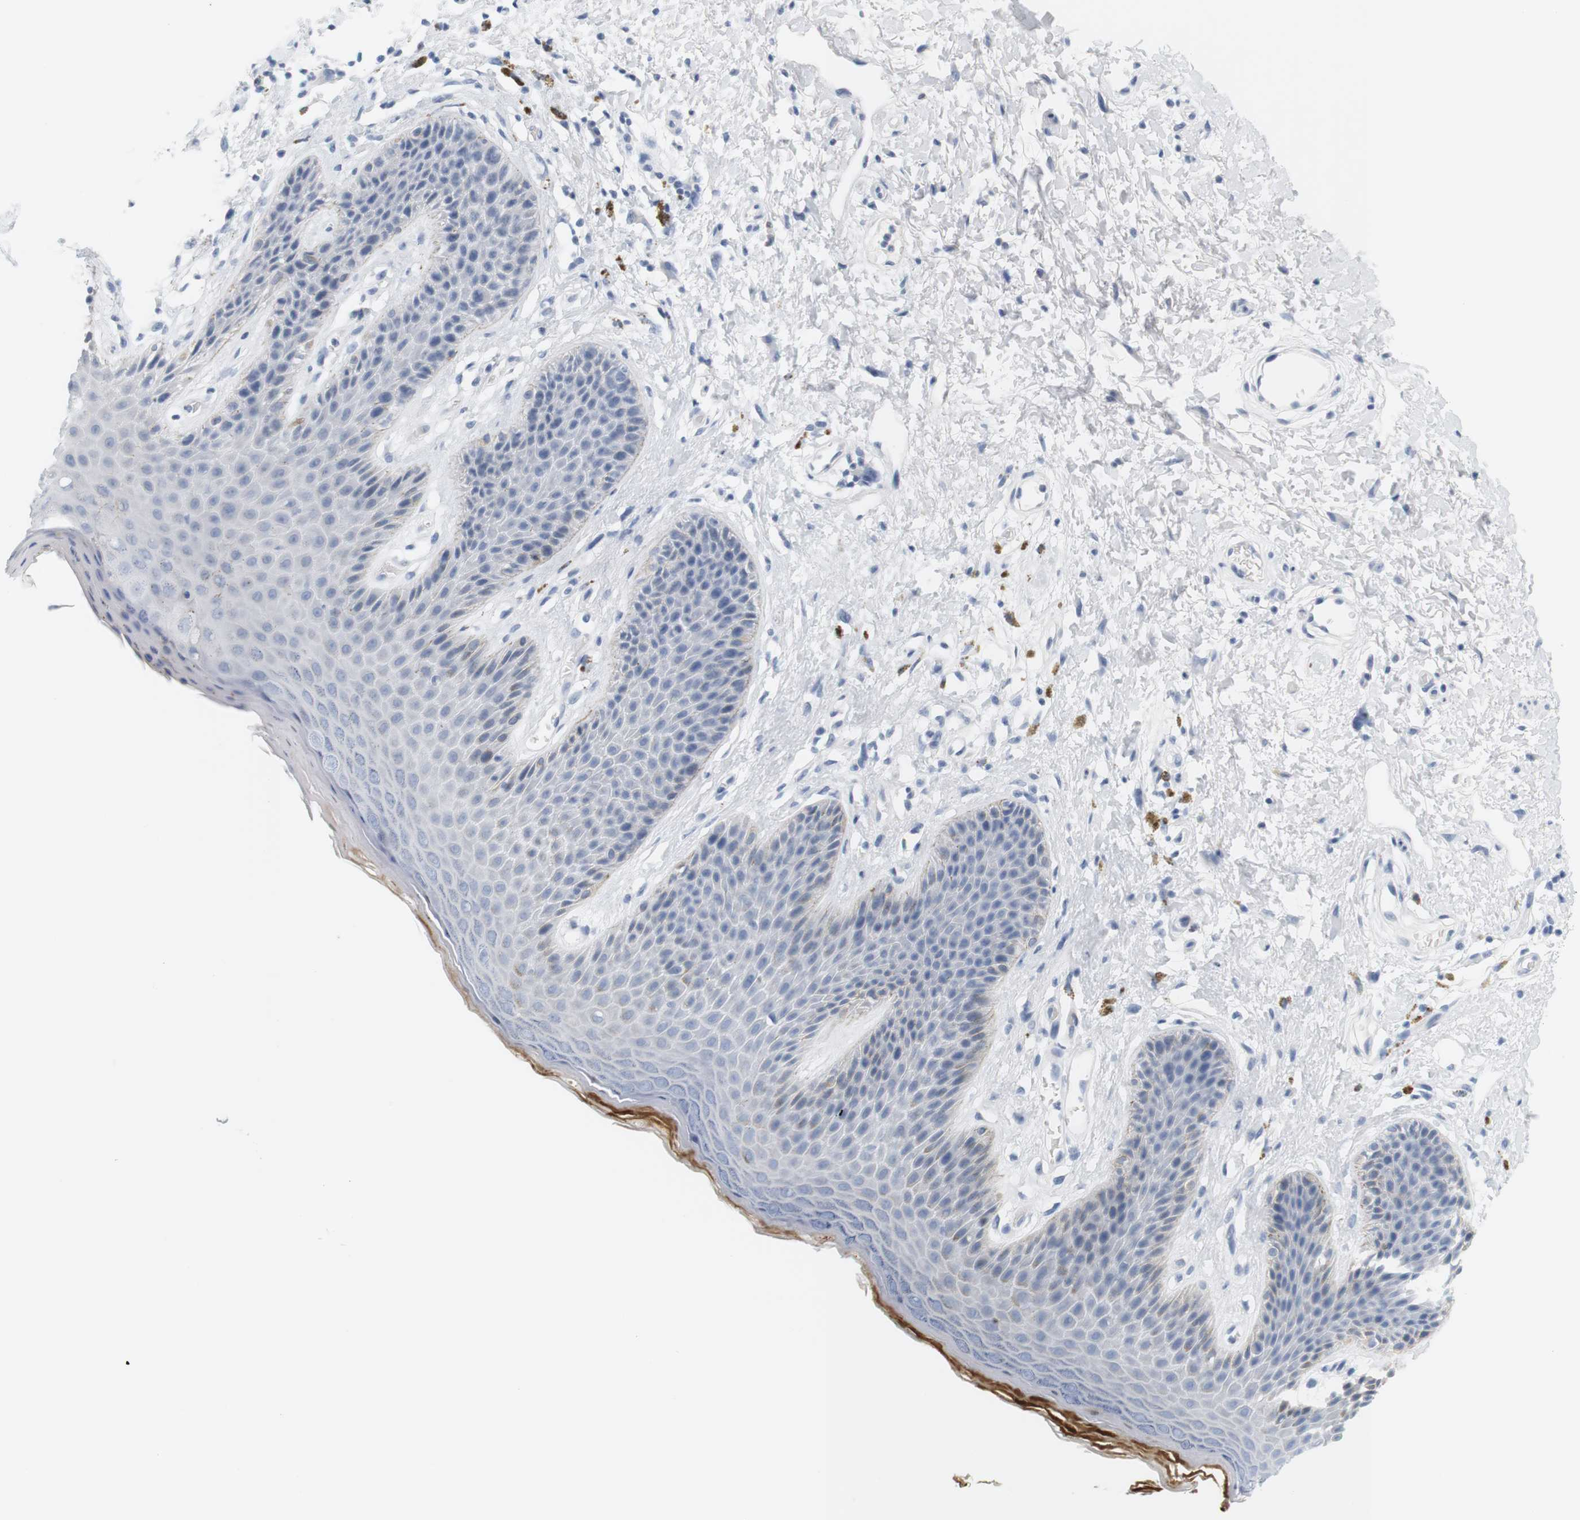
{"staining": {"intensity": "negative", "quantity": "none", "location": "none"}, "tissue": "skin", "cell_type": "Epidermal cells", "image_type": "normal", "snomed": [{"axis": "morphology", "description": "Normal tissue, NOS"}, {"axis": "topography", "description": "Anal"}], "caption": "Immunohistochemistry (IHC) of unremarkable skin exhibits no expression in epidermal cells.", "gene": "OPRM1", "patient": {"sex": "female", "age": 46}}